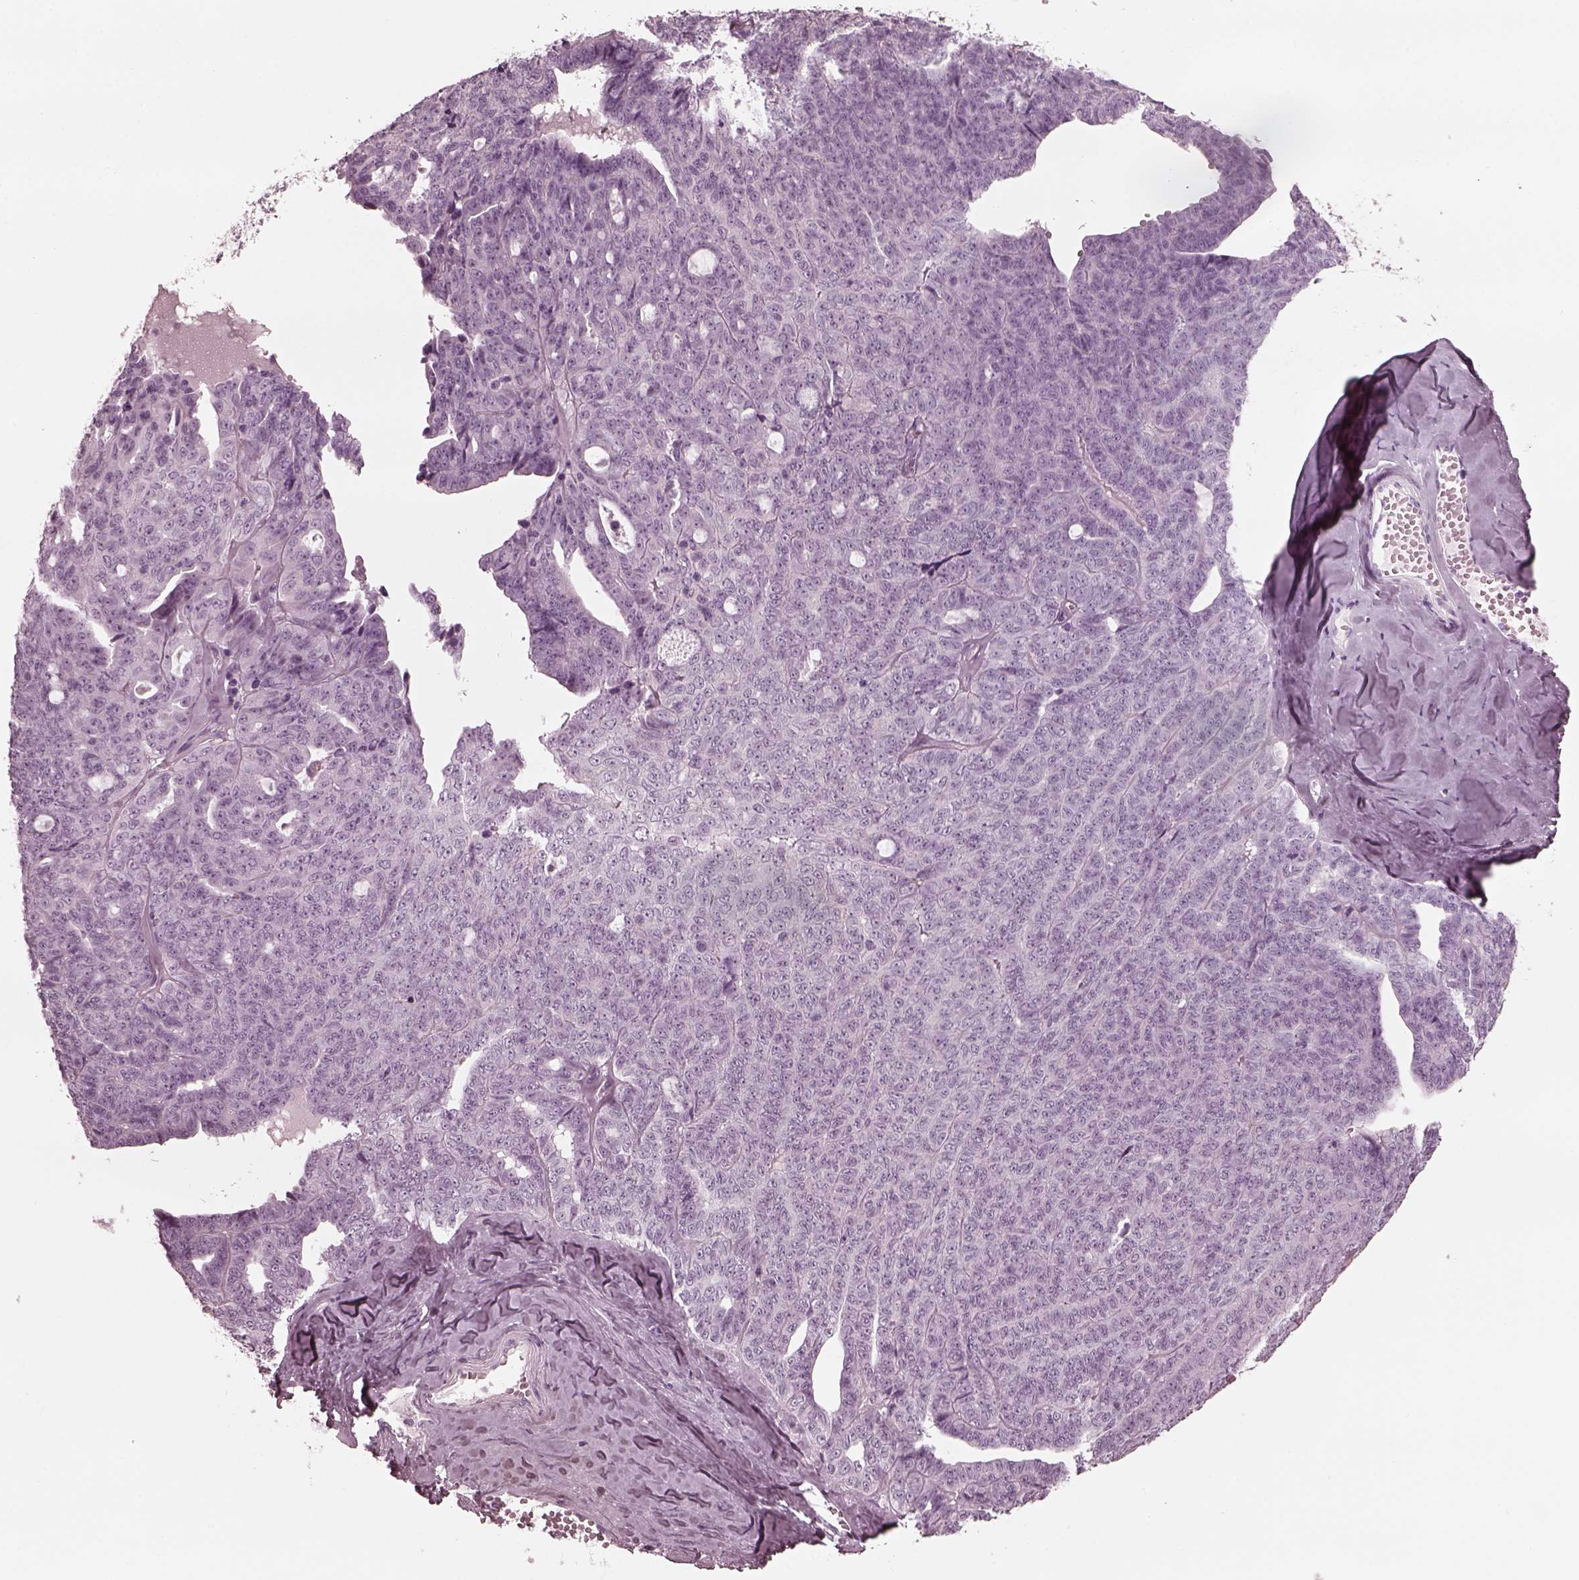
{"staining": {"intensity": "negative", "quantity": "none", "location": "none"}, "tissue": "ovarian cancer", "cell_type": "Tumor cells", "image_type": "cancer", "snomed": [{"axis": "morphology", "description": "Cystadenocarcinoma, serous, NOS"}, {"axis": "topography", "description": "Ovary"}], "caption": "An image of serous cystadenocarcinoma (ovarian) stained for a protein demonstrates no brown staining in tumor cells.", "gene": "GRM6", "patient": {"sex": "female", "age": 71}}